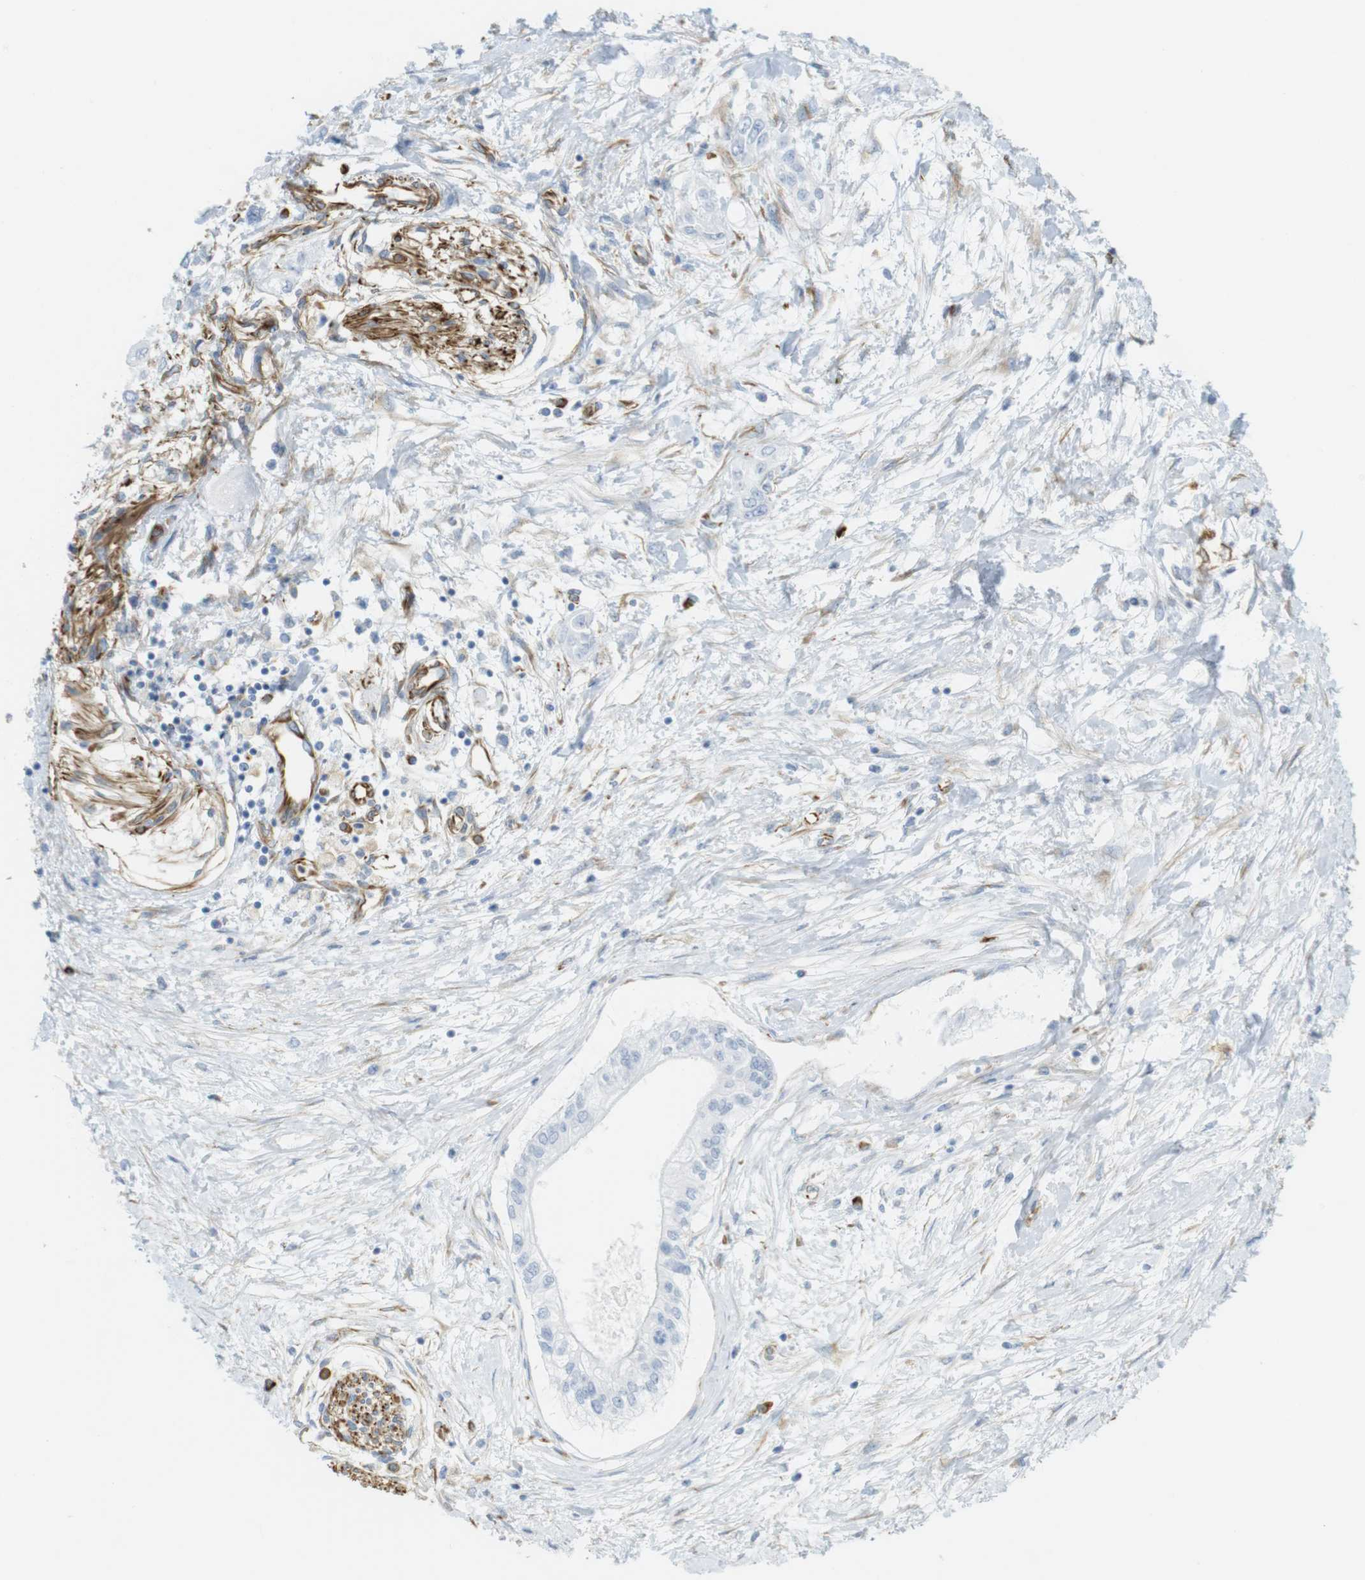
{"staining": {"intensity": "negative", "quantity": "none", "location": "none"}, "tissue": "pancreatic cancer", "cell_type": "Tumor cells", "image_type": "cancer", "snomed": [{"axis": "morphology", "description": "Adenocarcinoma, NOS"}, {"axis": "topography", "description": "Pancreas"}], "caption": "A histopathology image of human pancreatic cancer is negative for staining in tumor cells.", "gene": "MS4A10", "patient": {"sex": "female", "age": 77}}